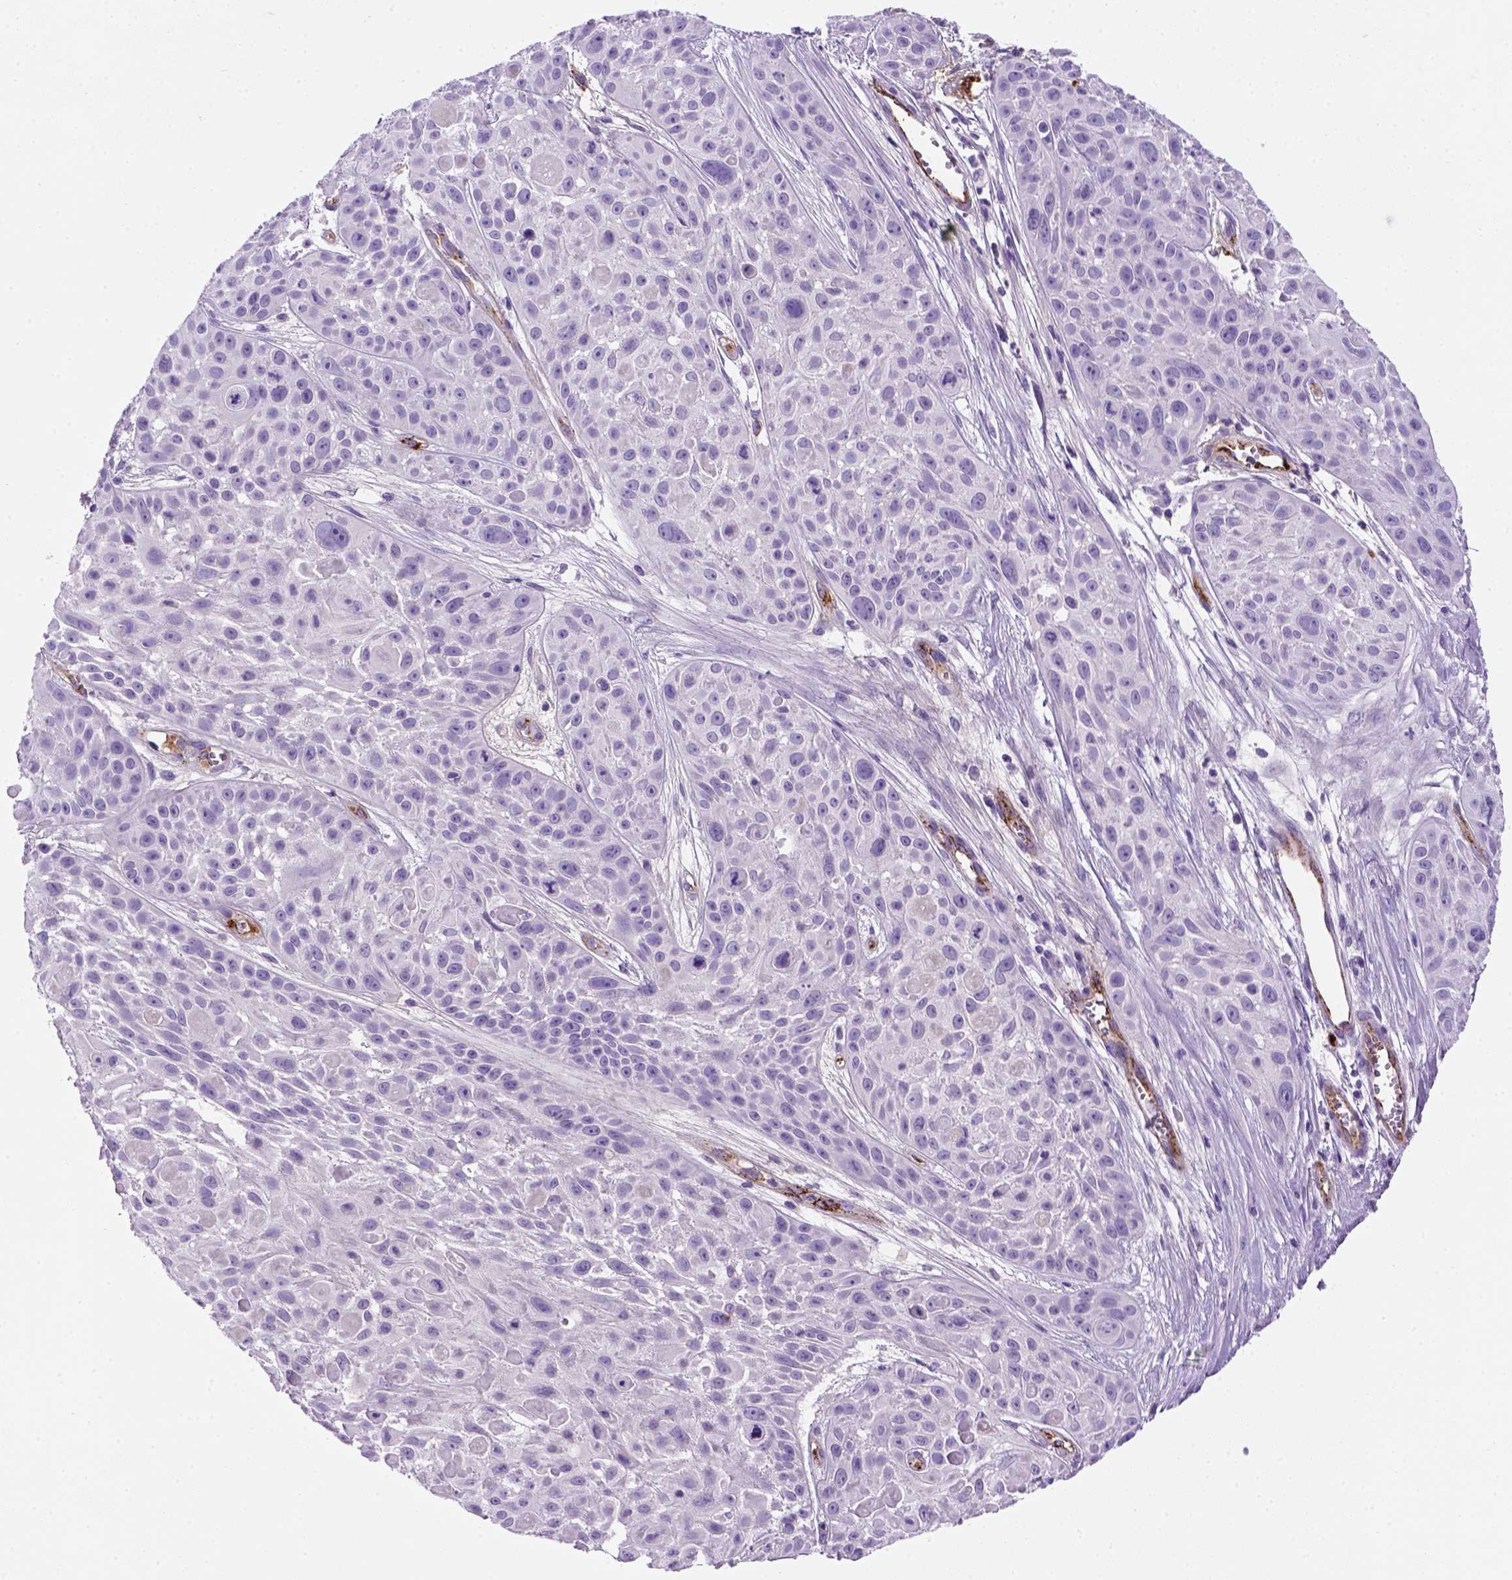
{"staining": {"intensity": "negative", "quantity": "none", "location": "none"}, "tissue": "skin cancer", "cell_type": "Tumor cells", "image_type": "cancer", "snomed": [{"axis": "morphology", "description": "Squamous cell carcinoma, NOS"}, {"axis": "topography", "description": "Skin"}, {"axis": "topography", "description": "Anal"}], "caption": "This is an IHC micrograph of skin squamous cell carcinoma. There is no staining in tumor cells.", "gene": "VWF", "patient": {"sex": "female", "age": 75}}